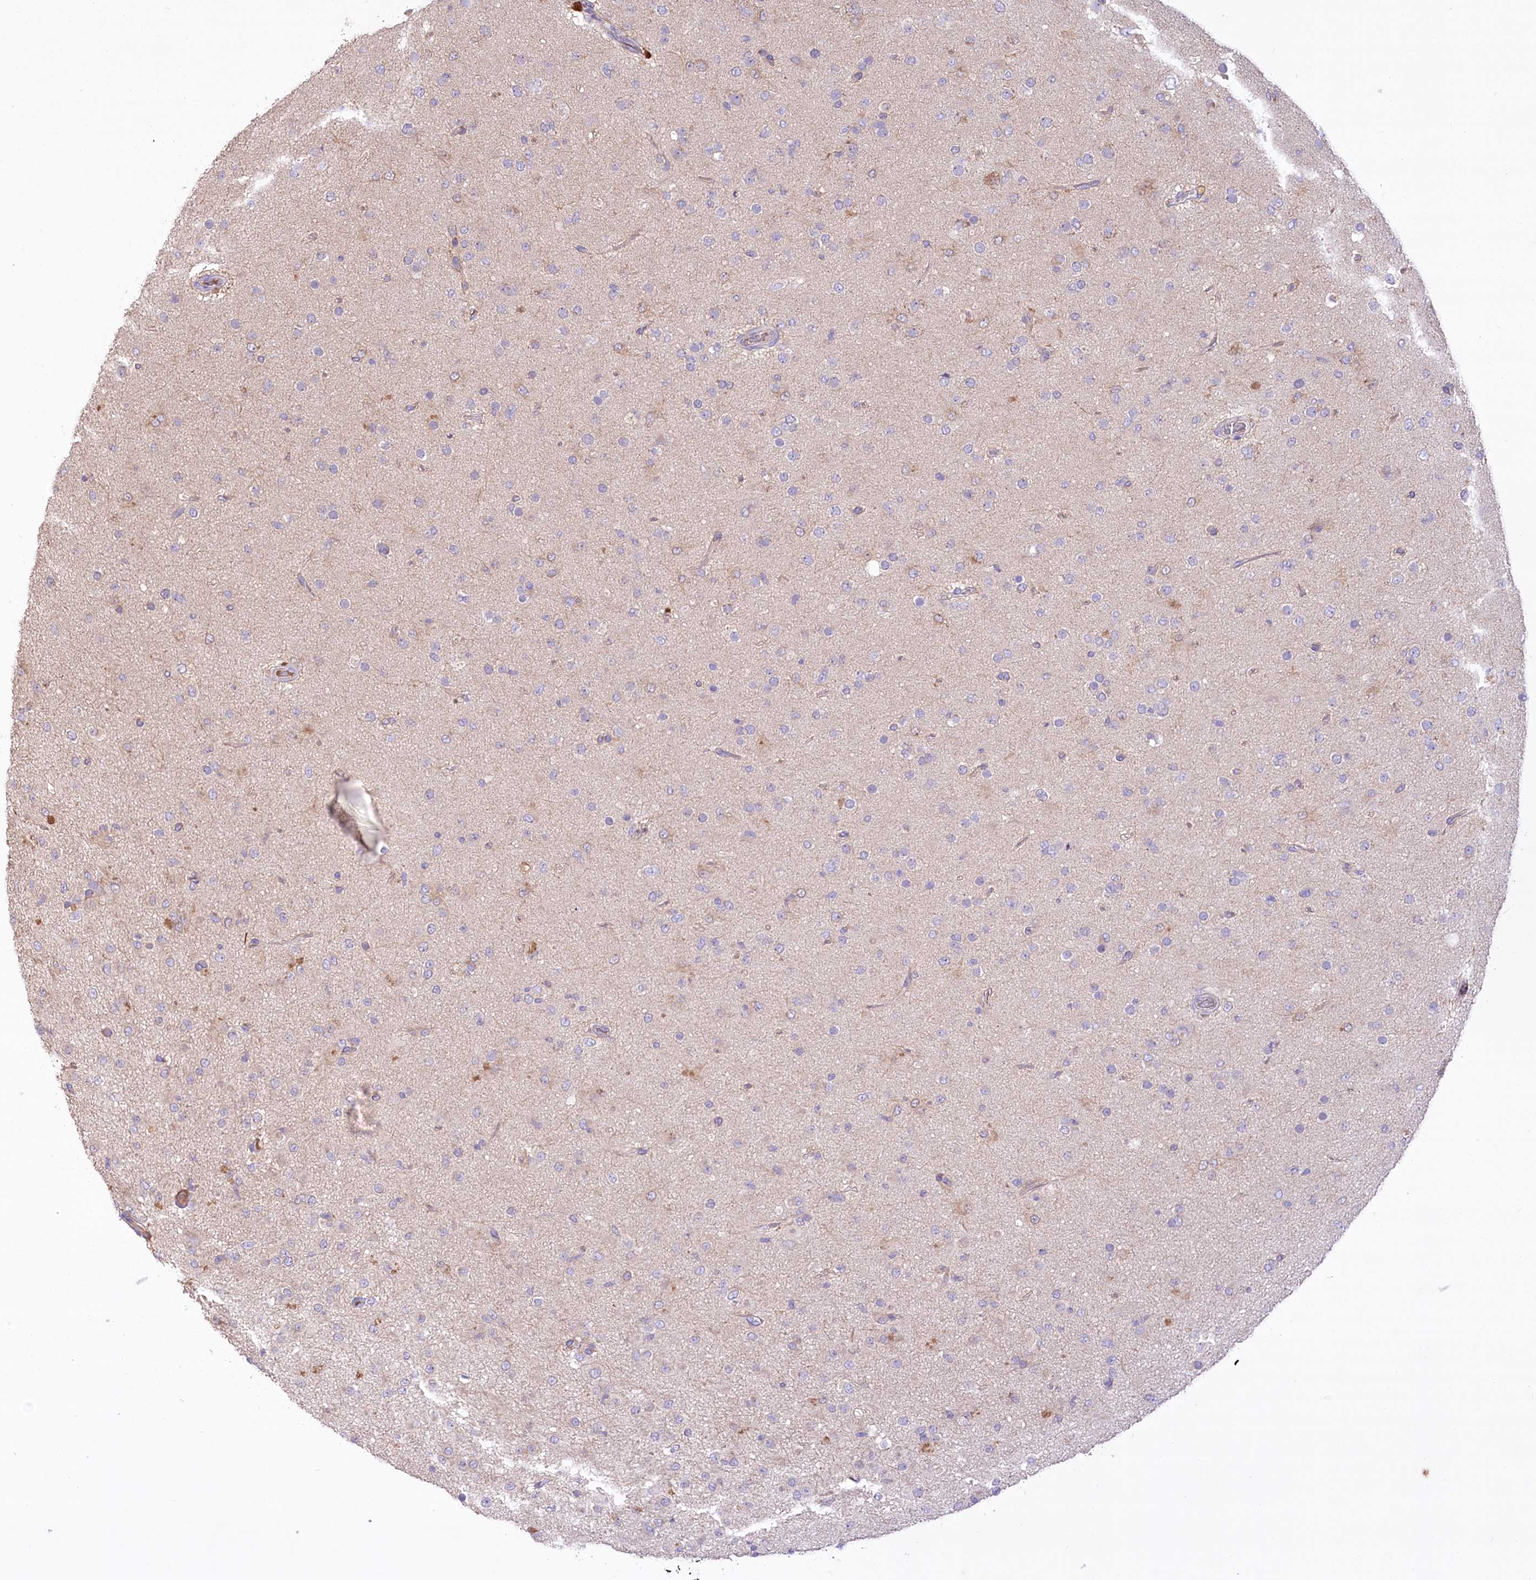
{"staining": {"intensity": "negative", "quantity": "none", "location": "none"}, "tissue": "glioma", "cell_type": "Tumor cells", "image_type": "cancer", "snomed": [{"axis": "morphology", "description": "Glioma, malignant, Low grade"}, {"axis": "topography", "description": "Brain"}], "caption": "This image is of malignant glioma (low-grade) stained with immunohistochemistry (IHC) to label a protein in brown with the nuclei are counter-stained blue. There is no staining in tumor cells. (Stains: DAB IHC with hematoxylin counter stain, Microscopy: brightfield microscopy at high magnification).", "gene": "PBLD", "patient": {"sex": "male", "age": 65}}